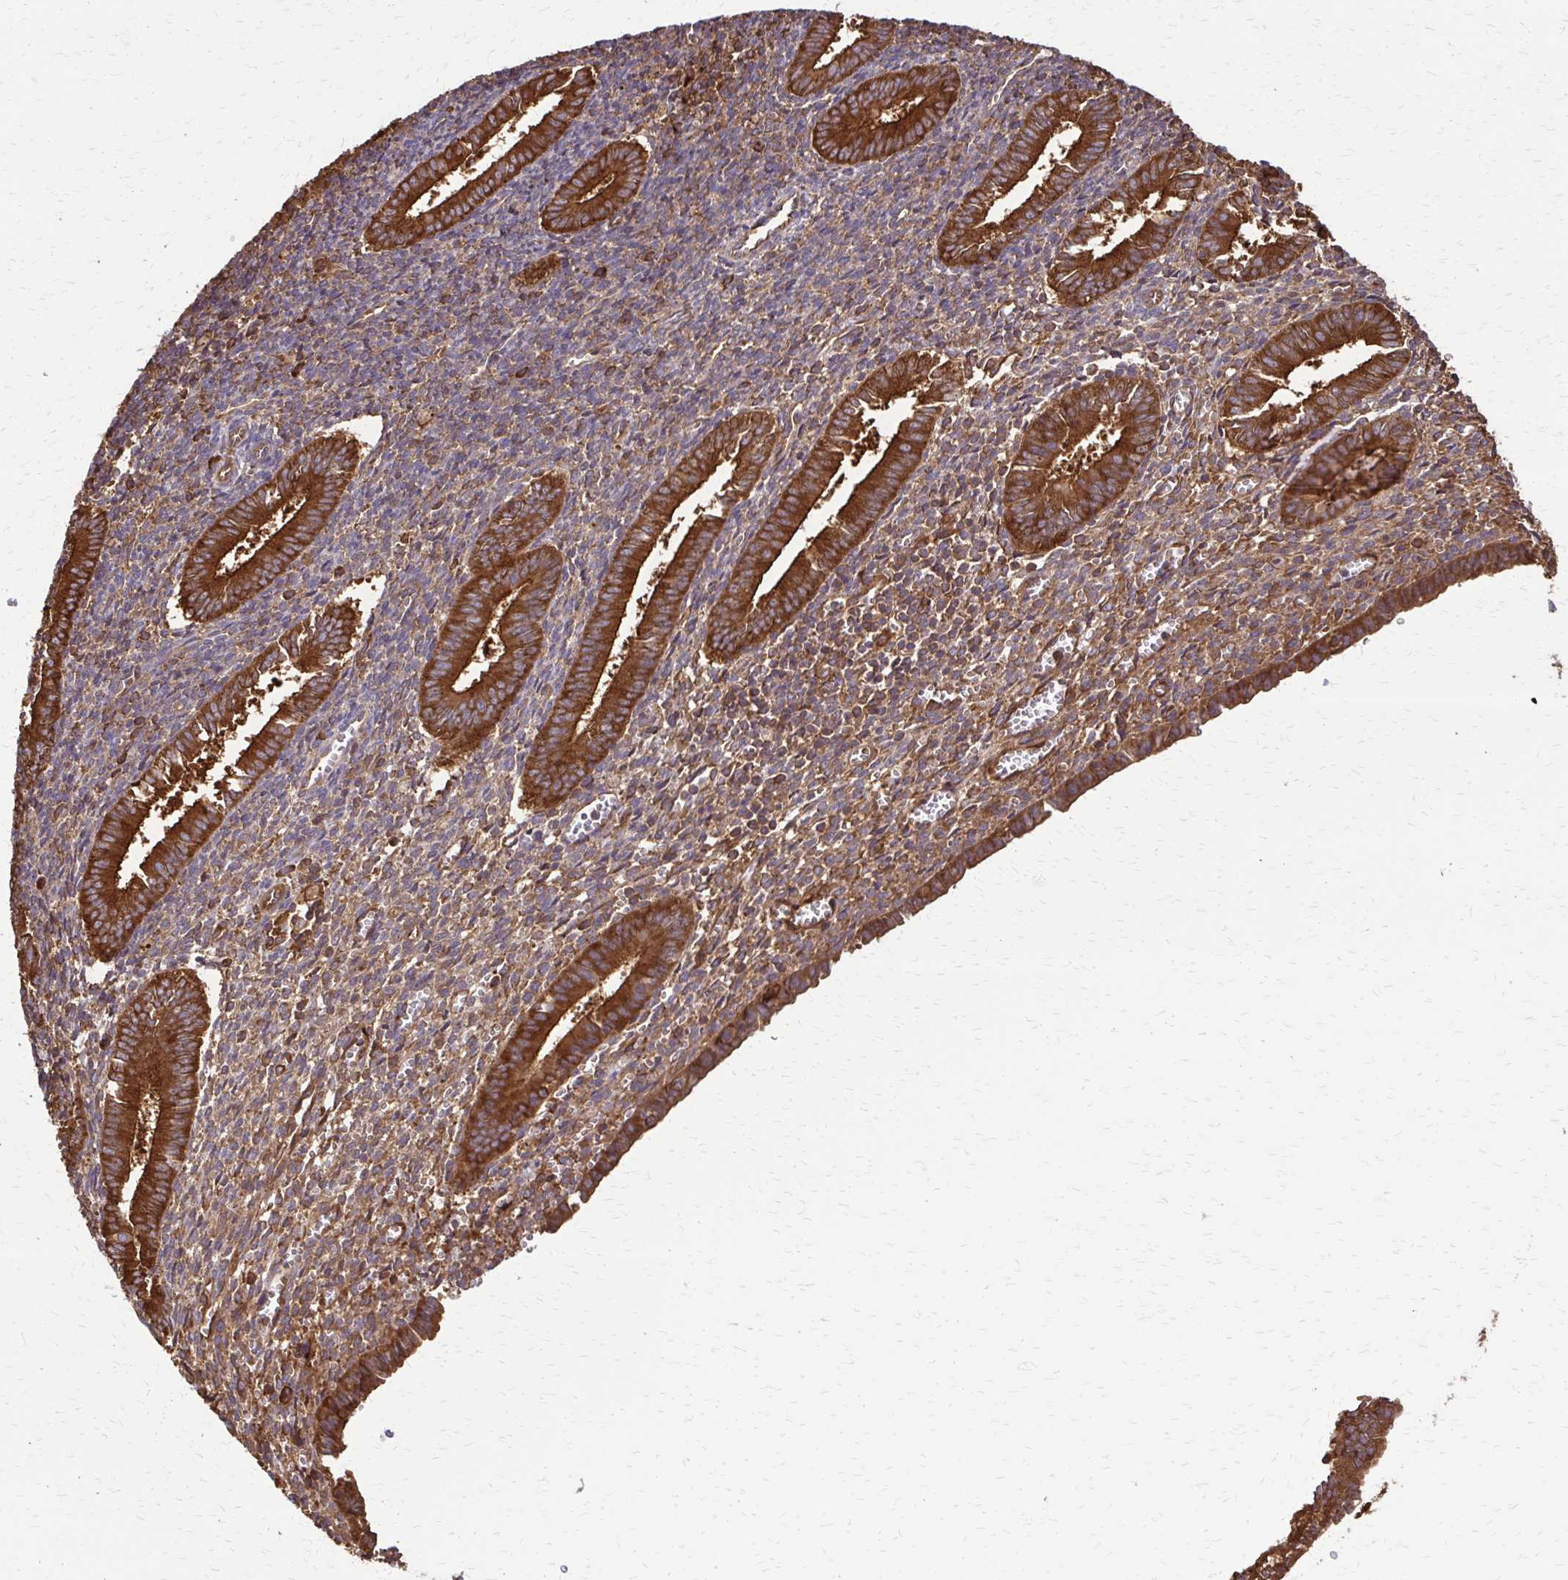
{"staining": {"intensity": "strong", "quantity": "25%-75%", "location": "cytoplasmic/membranous"}, "tissue": "endometrium", "cell_type": "Cells in endometrial stroma", "image_type": "normal", "snomed": [{"axis": "morphology", "description": "Normal tissue, NOS"}, {"axis": "topography", "description": "Endometrium"}], "caption": "A micrograph showing strong cytoplasmic/membranous positivity in about 25%-75% of cells in endometrial stroma in normal endometrium, as visualized by brown immunohistochemical staining.", "gene": "EEF2", "patient": {"sex": "female", "age": 25}}